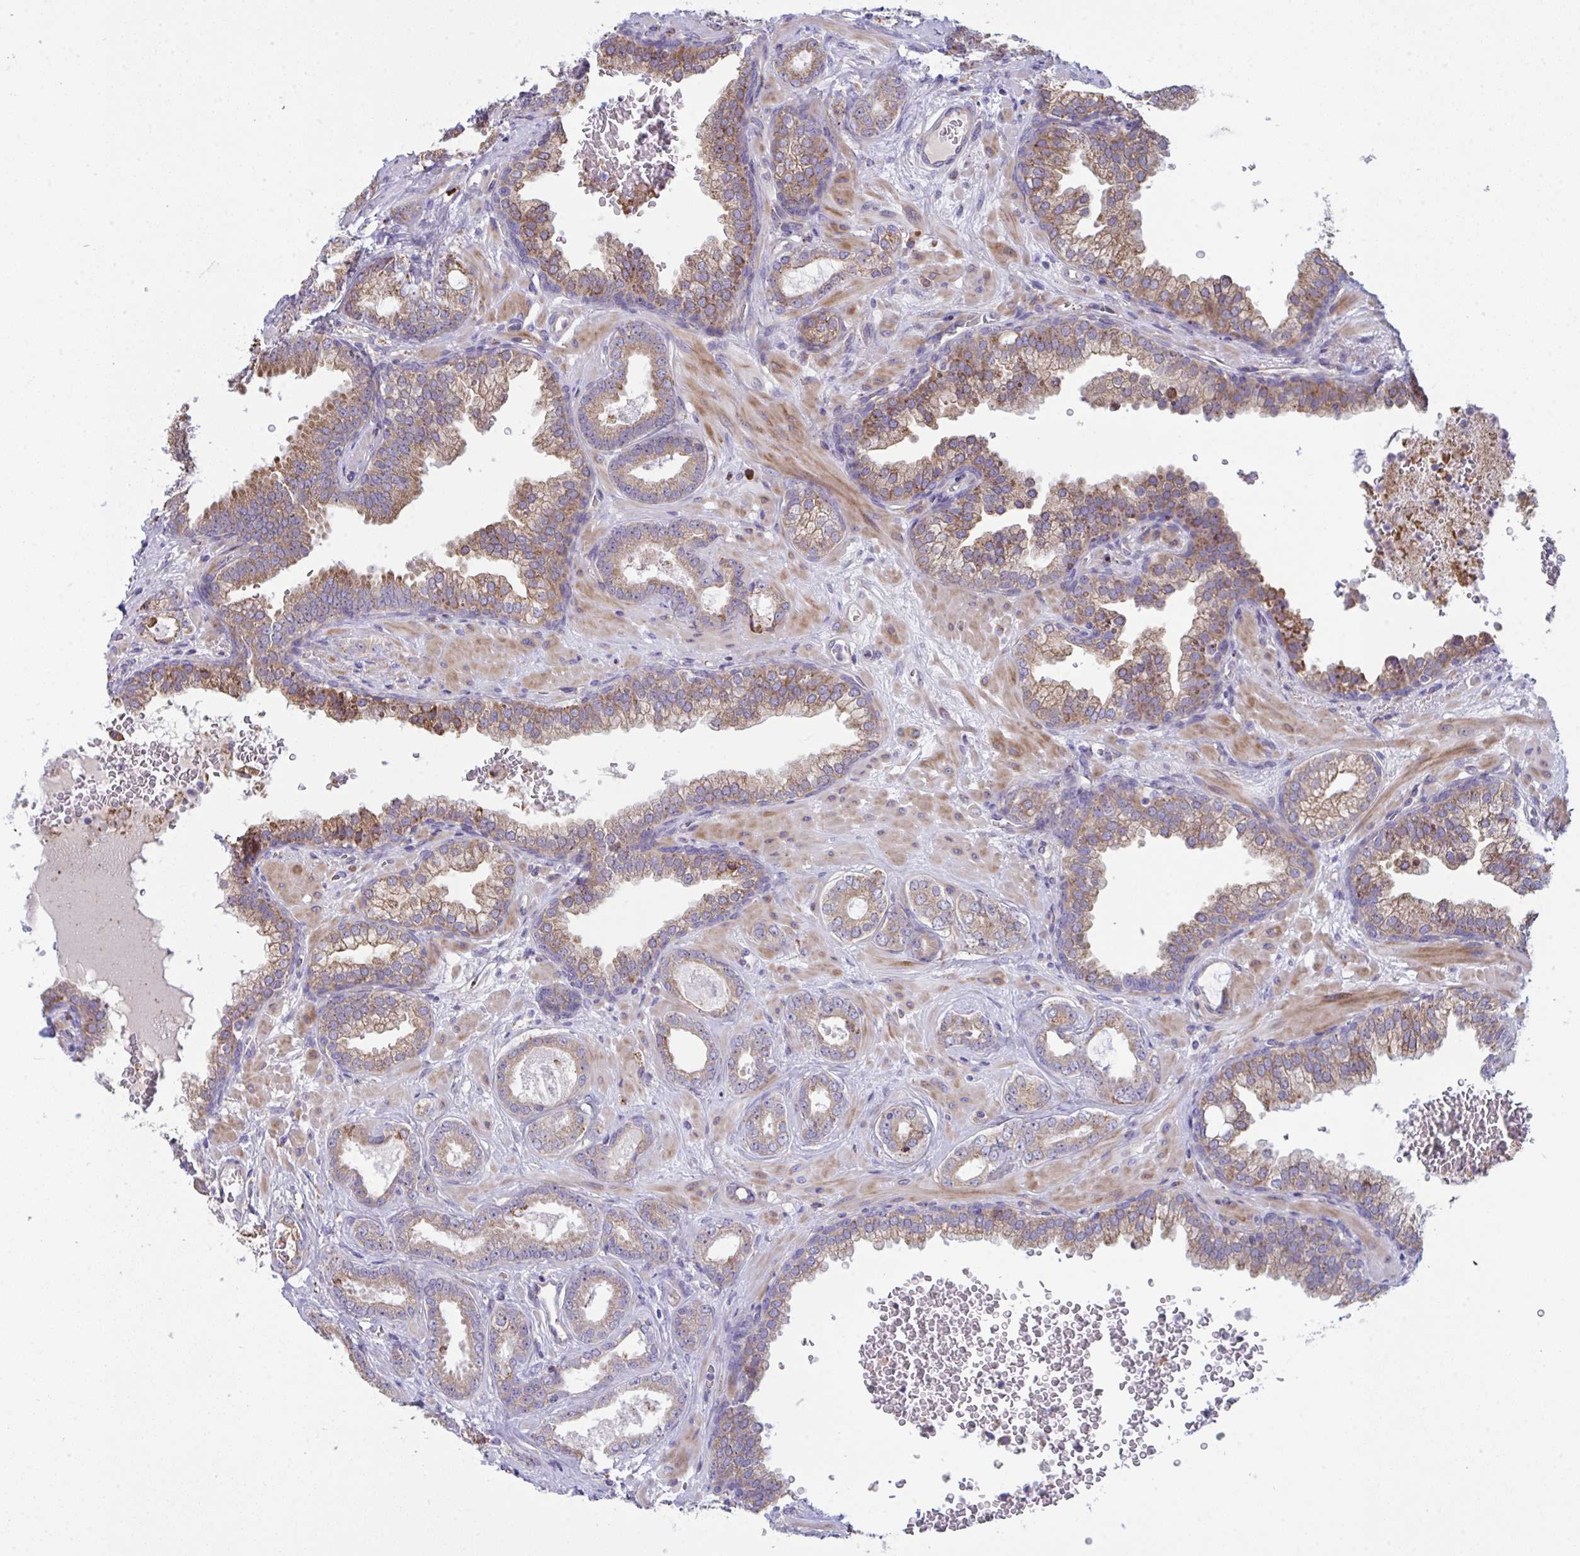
{"staining": {"intensity": "weak", "quantity": "25%-75%", "location": "cytoplasmic/membranous"}, "tissue": "prostate cancer", "cell_type": "Tumor cells", "image_type": "cancer", "snomed": [{"axis": "morphology", "description": "Adenocarcinoma, High grade"}, {"axis": "topography", "description": "Prostate"}], "caption": "Approximately 25%-75% of tumor cells in prostate cancer exhibit weak cytoplasmic/membranous protein positivity as visualized by brown immunohistochemical staining.", "gene": "MYMK", "patient": {"sex": "male", "age": 58}}